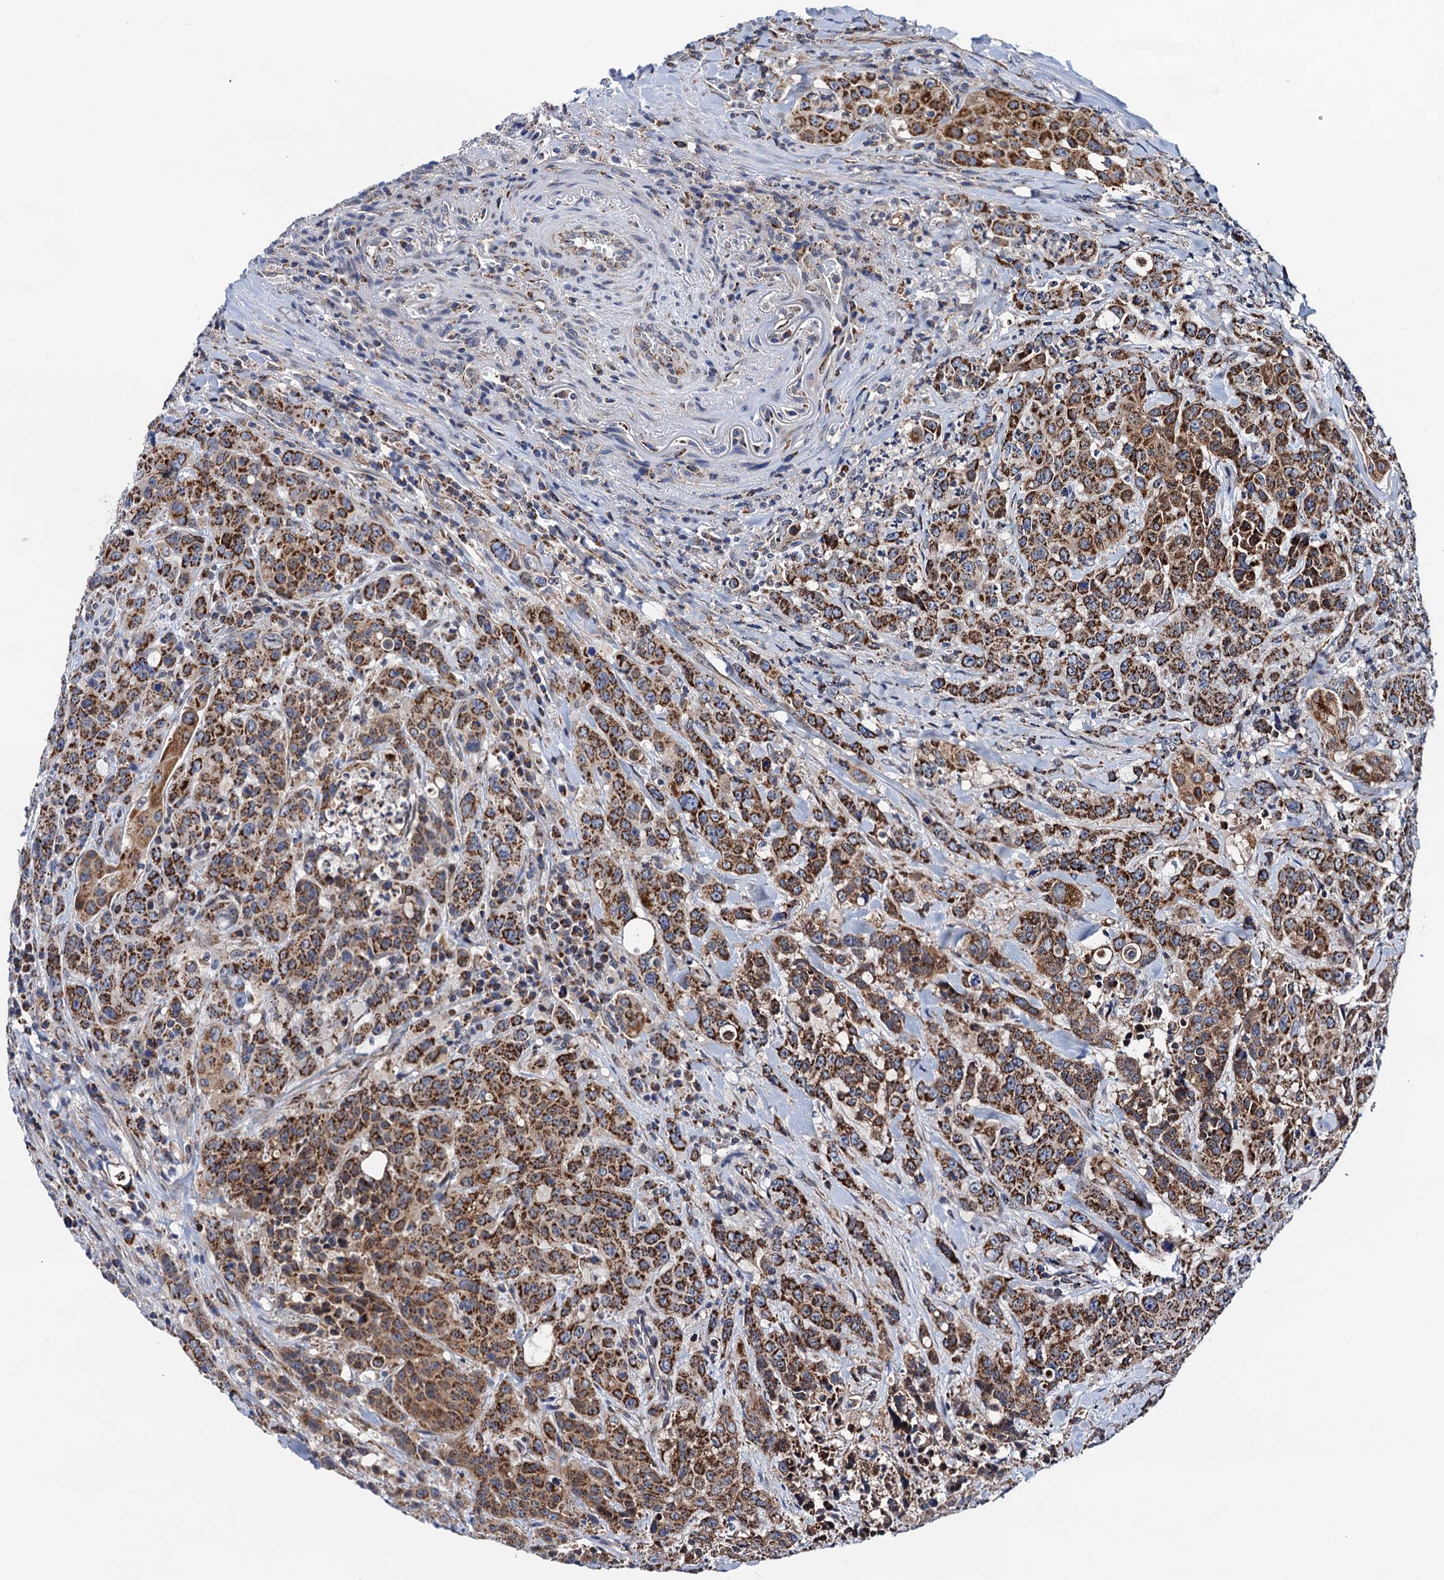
{"staining": {"intensity": "moderate", "quantity": ">75%", "location": "cytoplasmic/membranous"}, "tissue": "colorectal cancer", "cell_type": "Tumor cells", "image_type": "cancer", "snomed": [{"axis": "morphology", "description": "Adenocarcinoma, NOS"}, {"axis": "topography", "description": "Colon"}], "caption": "Immunohistochemistry (DAB (3,3'-diaminobenzidine)) staining of human colorectal cancer (adenocarcinoma) reveals moderate cytoplasmic/membranous protein expression in approximately >75% of tumor cells.", "gene": "PTCD3", "patient": {"sex": "male", "age": 62}}